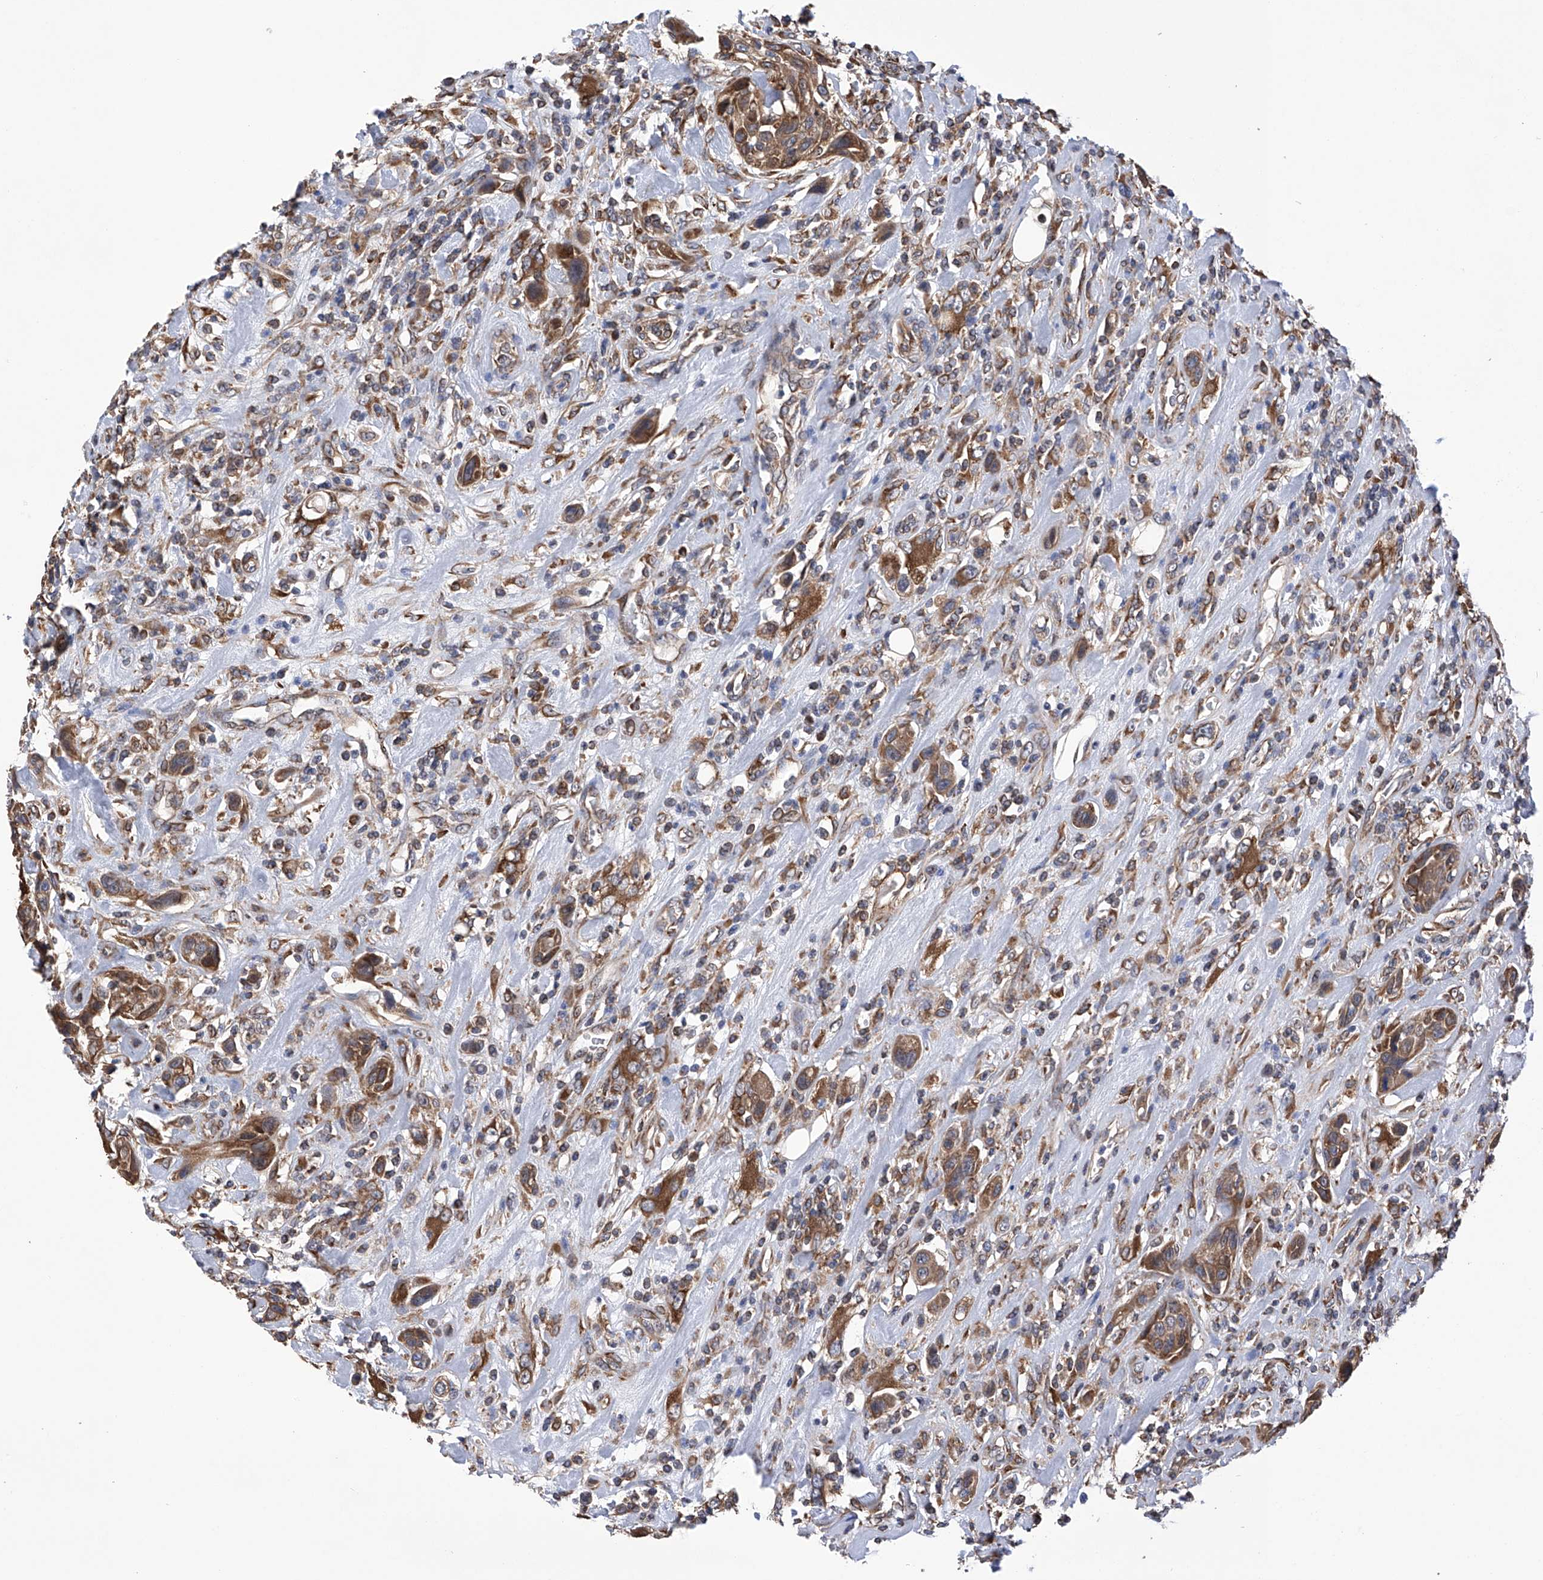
{"staining": {"intensity": "moderate", "quantity": ">75%", "location": "cytoplasmic/membranous"}, "tissue": "urothelial cancer", "cell_type": "Tumor cells", "image_type": "cancer", "snomed": [{"axis": "morphology", "description": "Urothelial carcinoma, High grade"}, {"axis": "topography", "description": "Urinary bladder"}], "caption": "Urothelial carcinoma (high-grade) tissue displays moderate cytoplasmic/membranous expression in approximately >75% of tumor cells, visualized by immunohistochemistry. The protein is shown in brown color, while the nuclei are stained blue.", "gene": "DNAH8", "patient": {"sex": "male", "age": 50}}